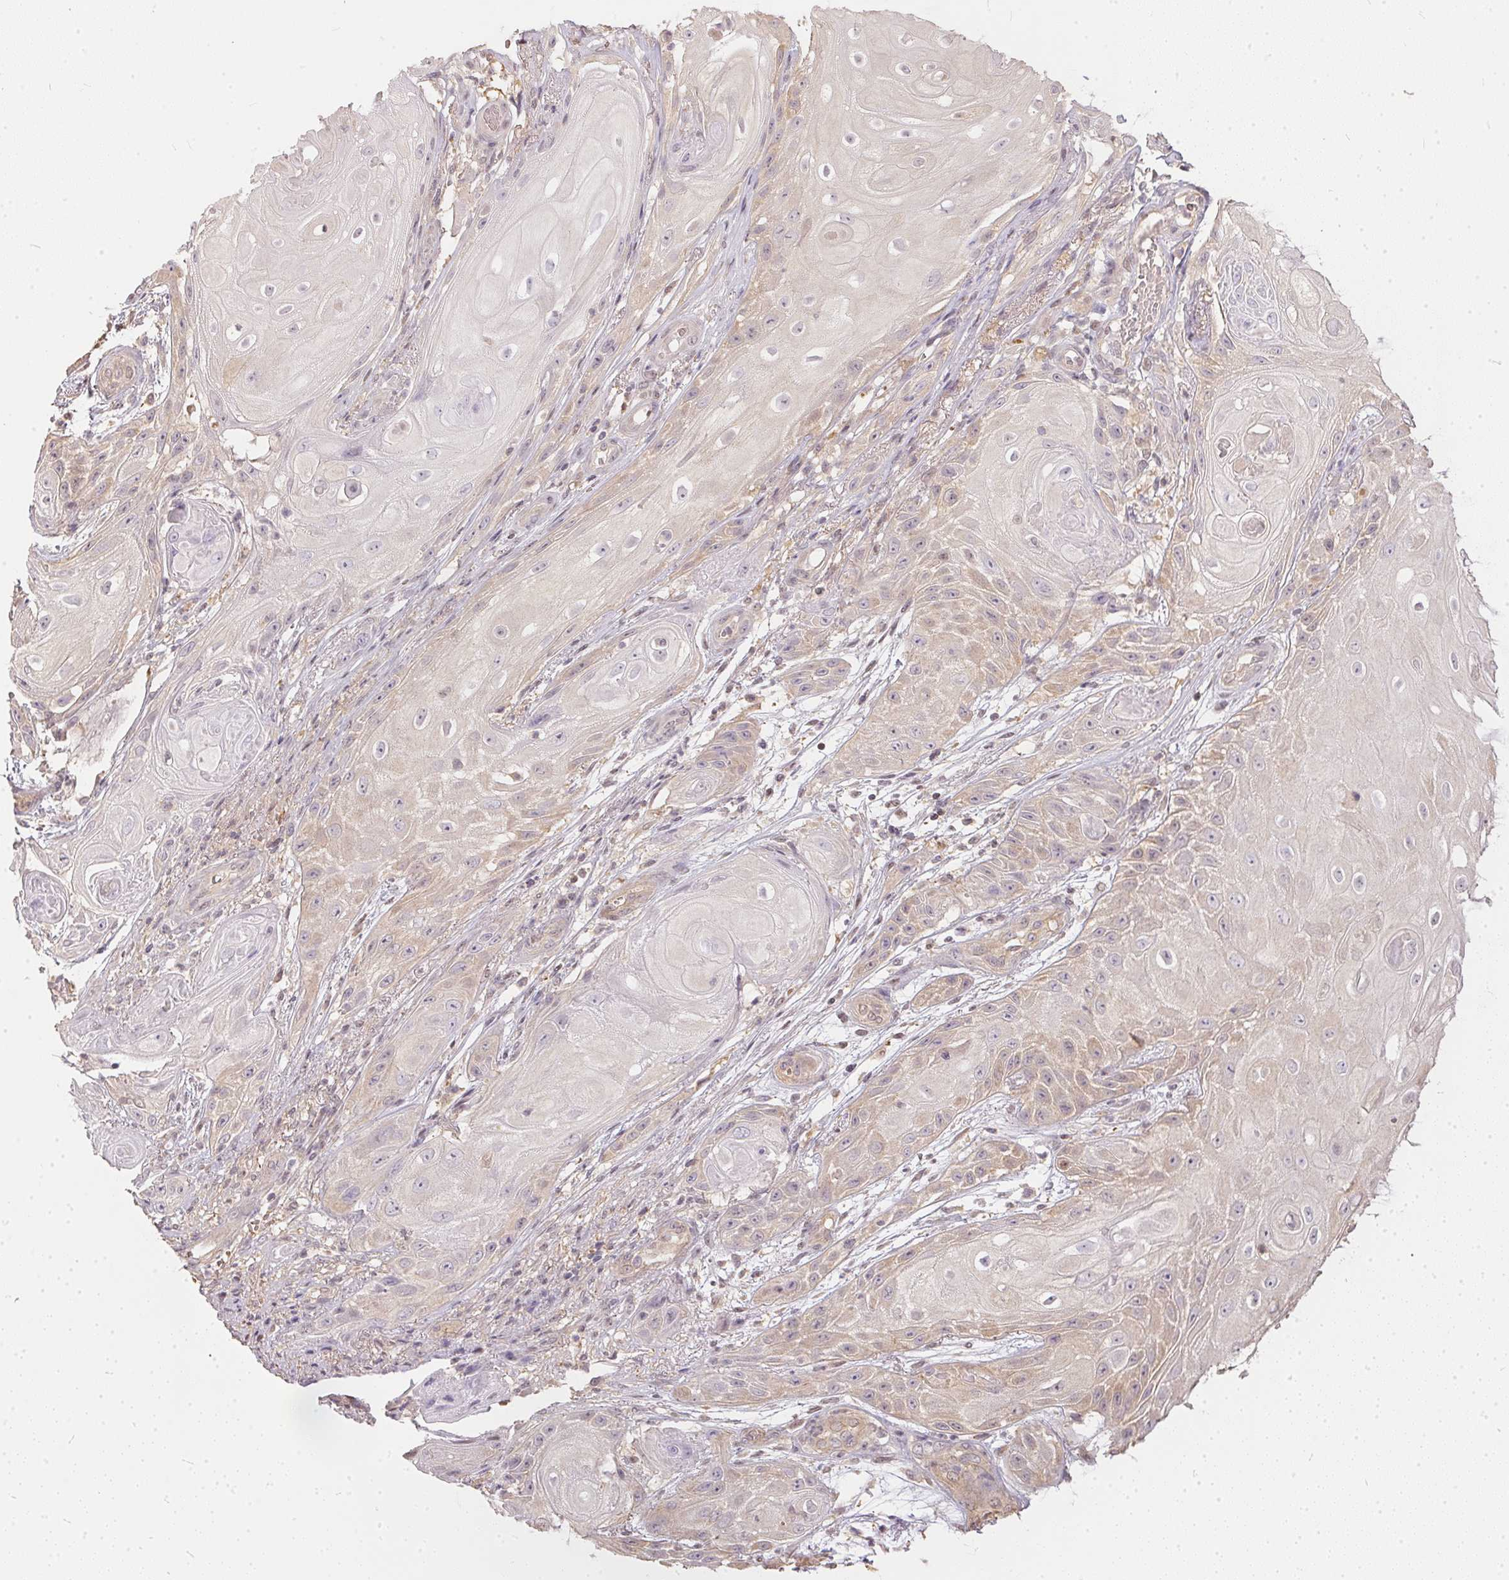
{"staining": {"intensity": "weak", "quantity": "<25%", "location": "cytoplasmic/membranous"}, "tissue": "skin cancer", "cell_type": "Tumor cells", "image_type": "cancer", "snomed": [{"axis": "morphology", "description": "Squamous cell carcinoma, NOS"}, {"axis": "topography", "description": "Skin"}], "caption": "Human squamous cell carcinoma (skin) stained for a protein using immunohistochemistry (IHC) demonstrates no staining in tumor cells.", "gene": "BLMH", "patient": {"sex": "male", "age": 62}}